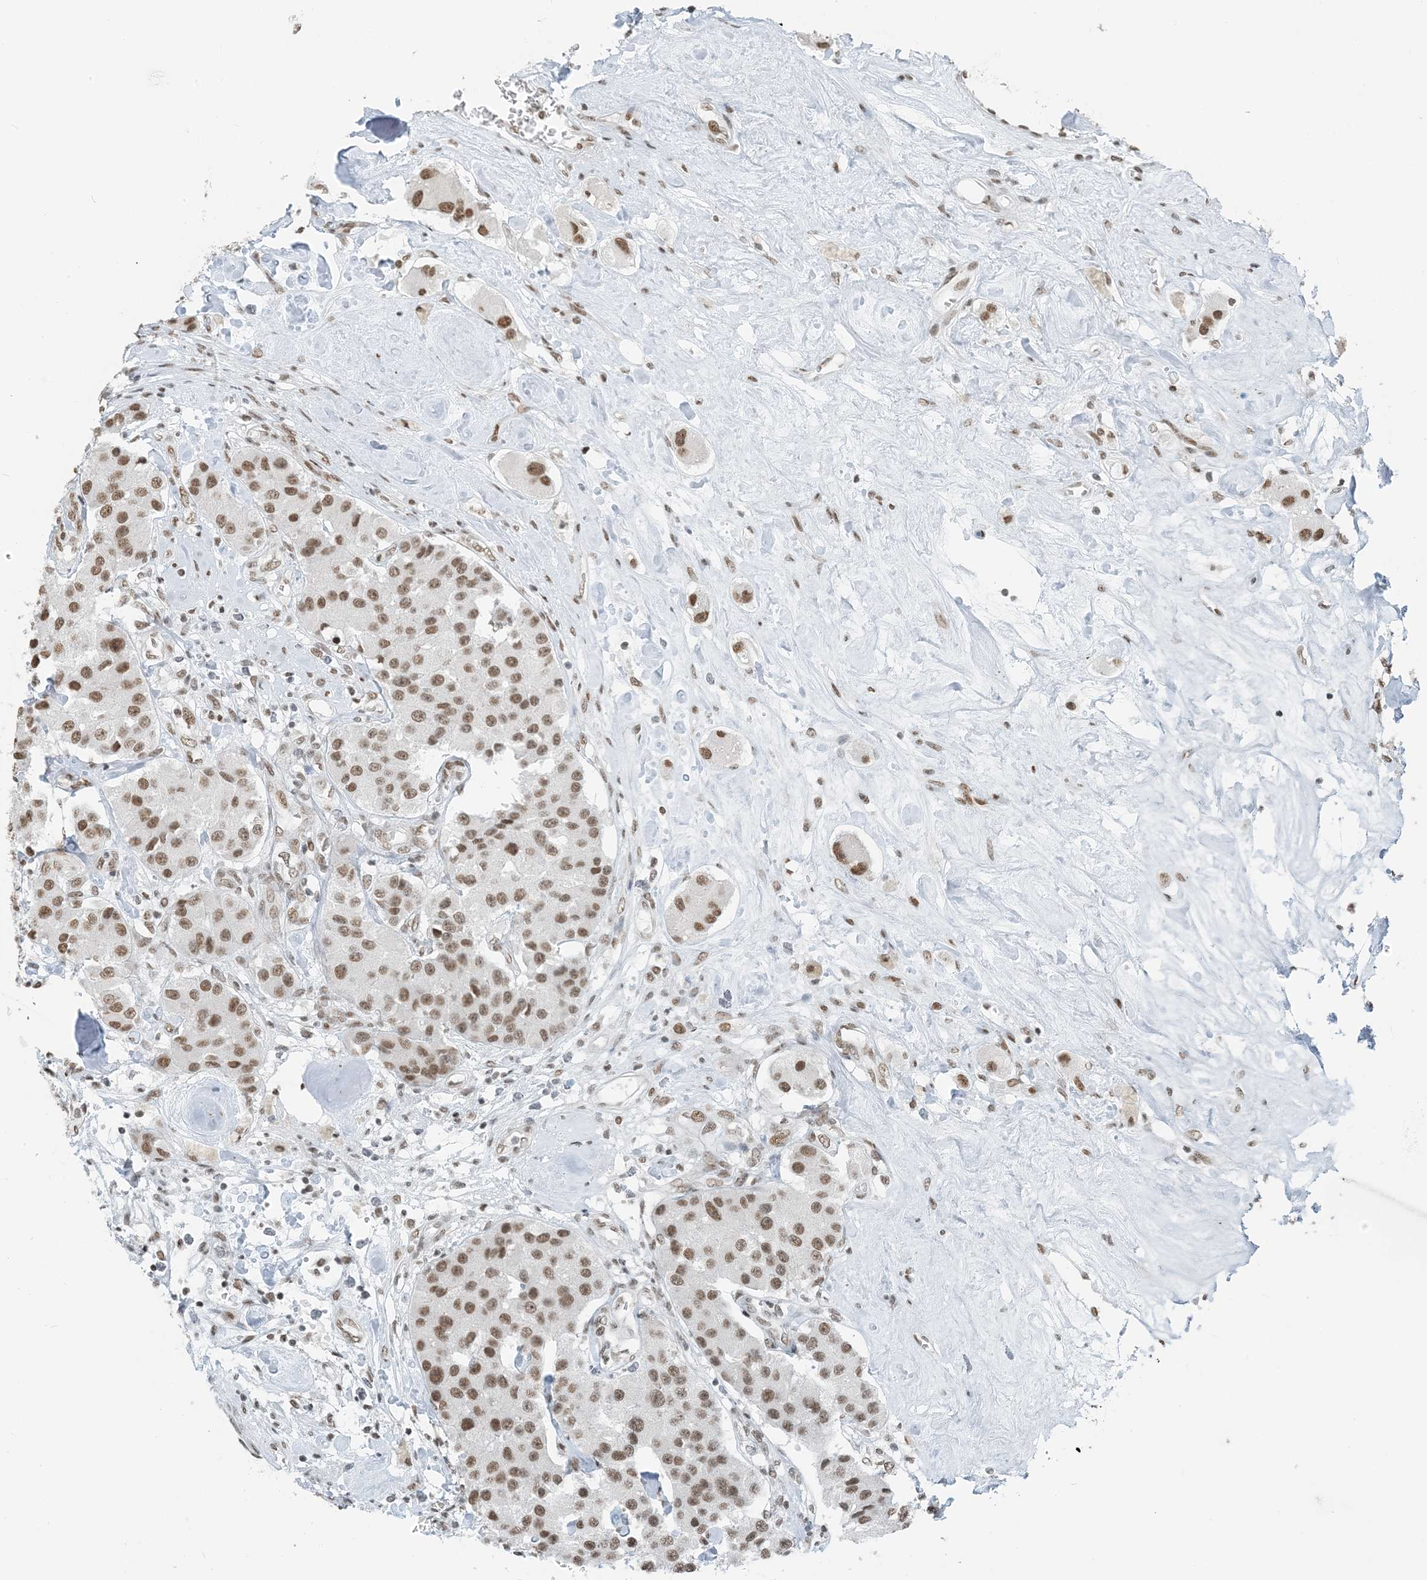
{"staining": {"intensity": "moderate", "quantity": ">75%", "location": "nuclear"}, "tissue": "carcinoid", "cell_type": "Tumor cells", "image_type": "cancer", "snomed": [{"axis": "morphology", "description": "Carcinoid, malignant, NOS"}, {"axis": "topography", "description": "Pancreas"}], "caption": "Carcinoid was stained to show a protein in brown. There is medium levels of moderate nuclear expression in approximately >75% of tumor cells.", "gene": "ZNF500", "patient": {"sex": "male", "age": 41}}